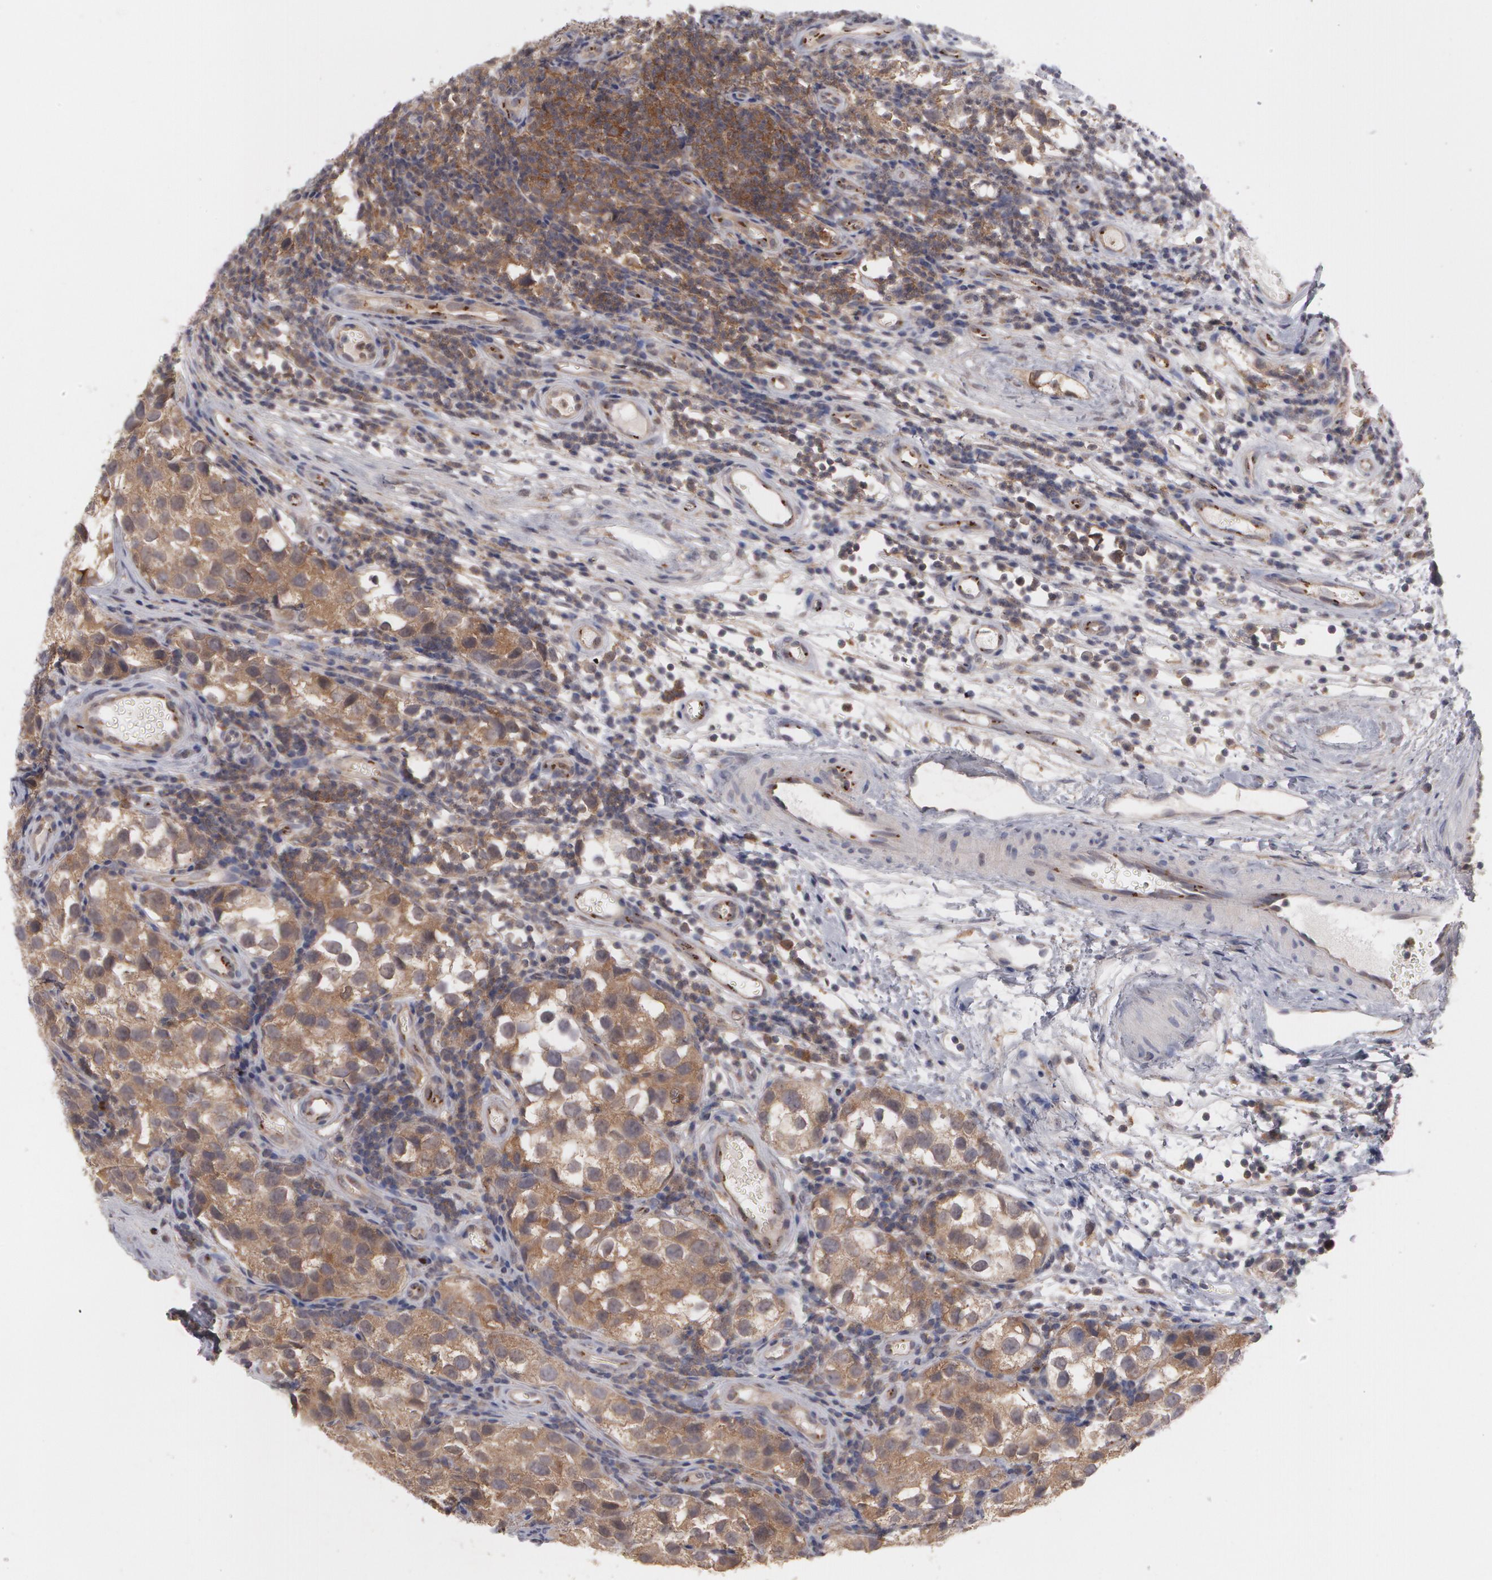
{"staining": {"intensity": "moderate", "quantity": ">75%", "location": "cytoplasmic/membranous"}, "tissue": "testis cancer", "cell_type": "Tumor cells", "image_type": "cancer", "snomed": [{"axis": "morphology", "description": "Seminoma, NOS"}, {"axis": "topography", "description": "Testis"}], "caption": "Tumor cells show medium levels of moderate cytoplasmic/membranous expression in about >75% of cells in testis seminoma.", "gene": "HTT", "patient": {"sex": "male", "age": 39}}